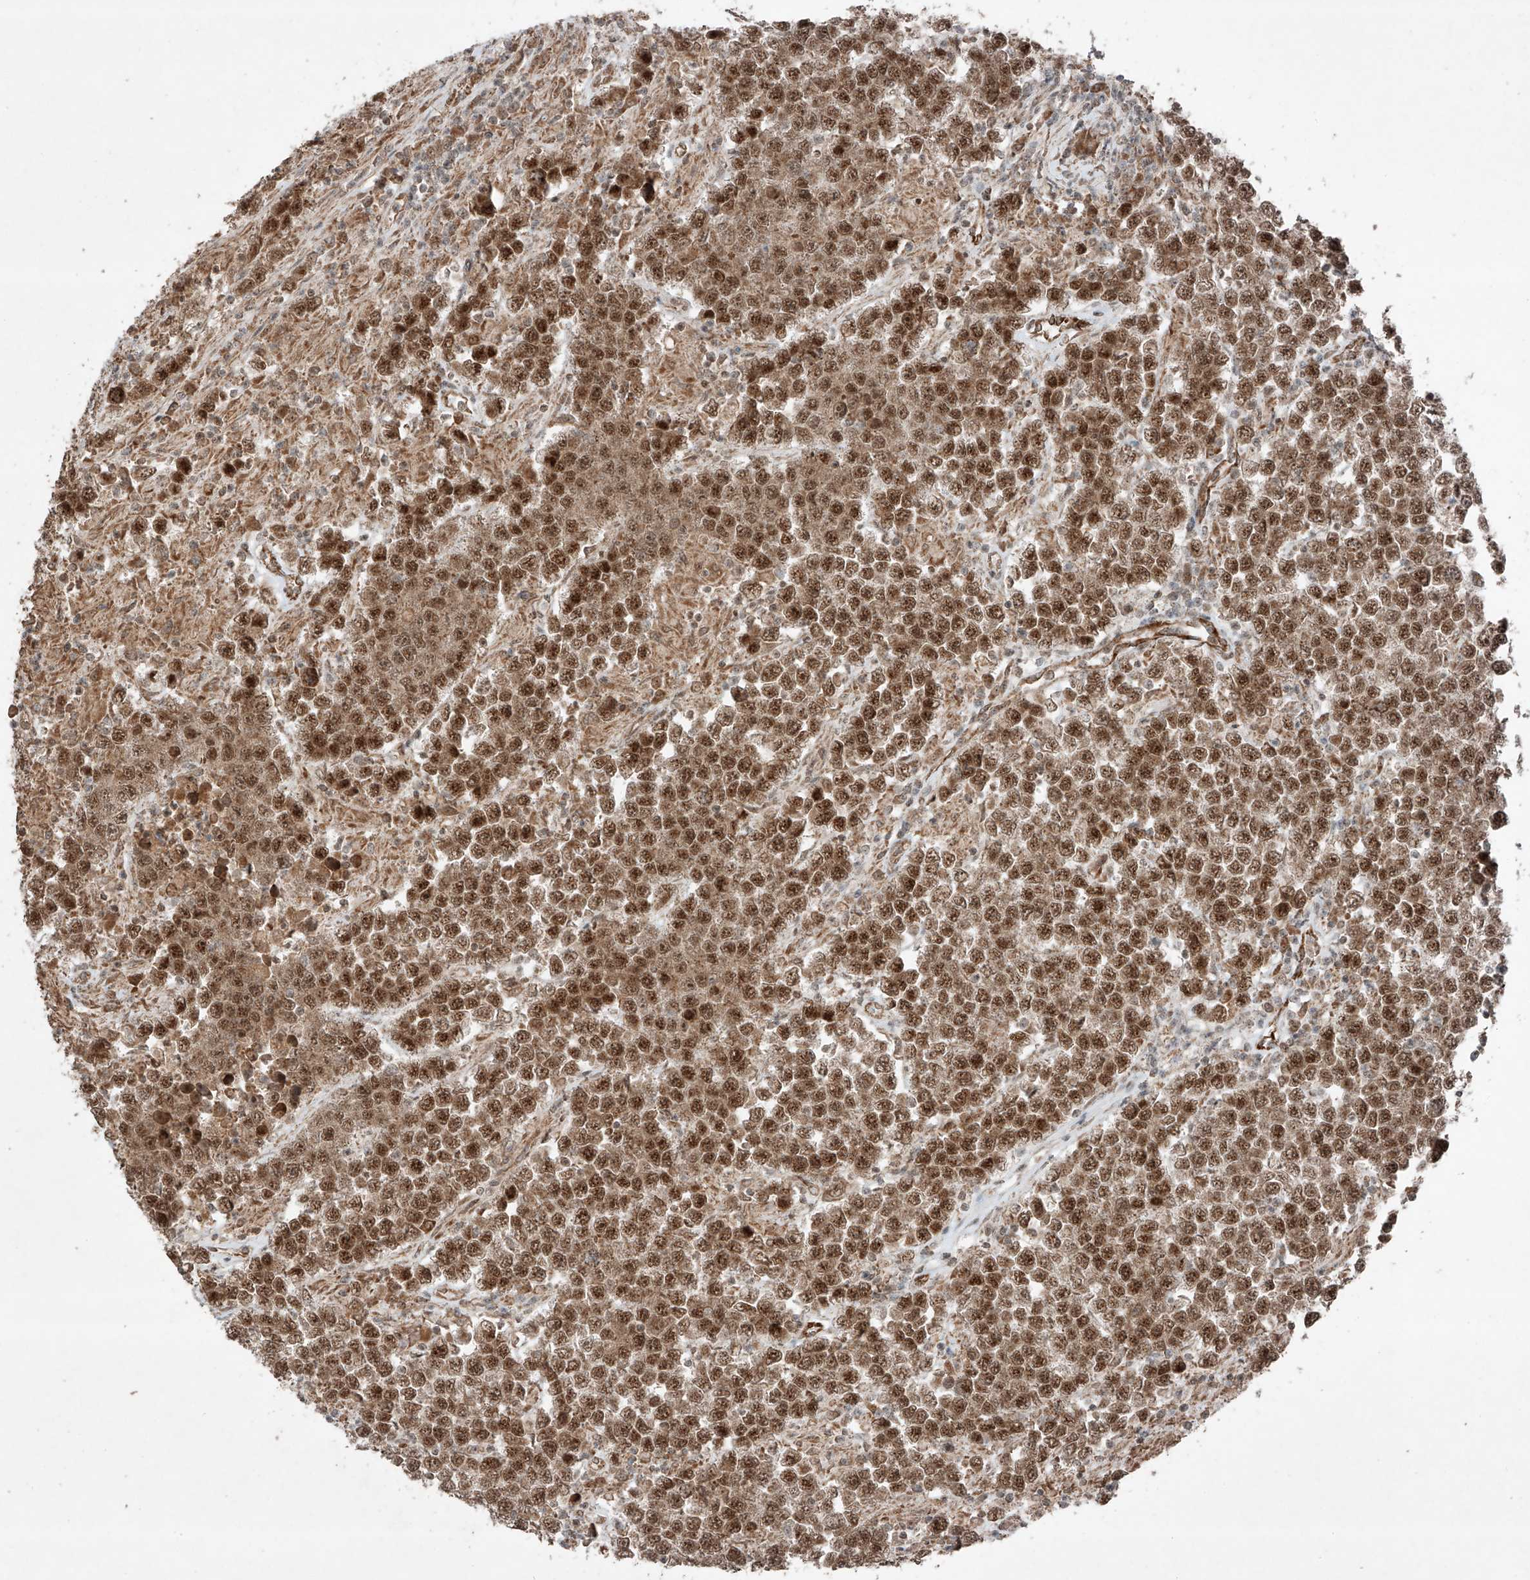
{"staining": {"intensity": "strong", "quantity": ">75%", "location": "nuclear"}, "tissue": "testis cancer", "cell_type": "Tumor cells", "image_type": "cancer", "snomed": [{"axis": "morphology", "description": "Normal tissue, NOS"}, {"axis": "morphology", "description": "Urothelial carcinoma, High grade"}, {"axis": "morphology", "description": "Seminoma, NOS"}, {"axis": "morphology", "description": "Carcinoma, Embryonal, NOS"}, {"axis": "topography", "description": "Urinary bladder"}, {"axis": "topography", "description": "Testis"}], "caption": "Brown immunohistochemical staining in testis cancer (high-grade urothelial carcinoma) shows strong nuclear positivity in approximately >75% of tumor cells.", "gene": "ZNF620", "patient": {"sex": "male", "age": 41}}